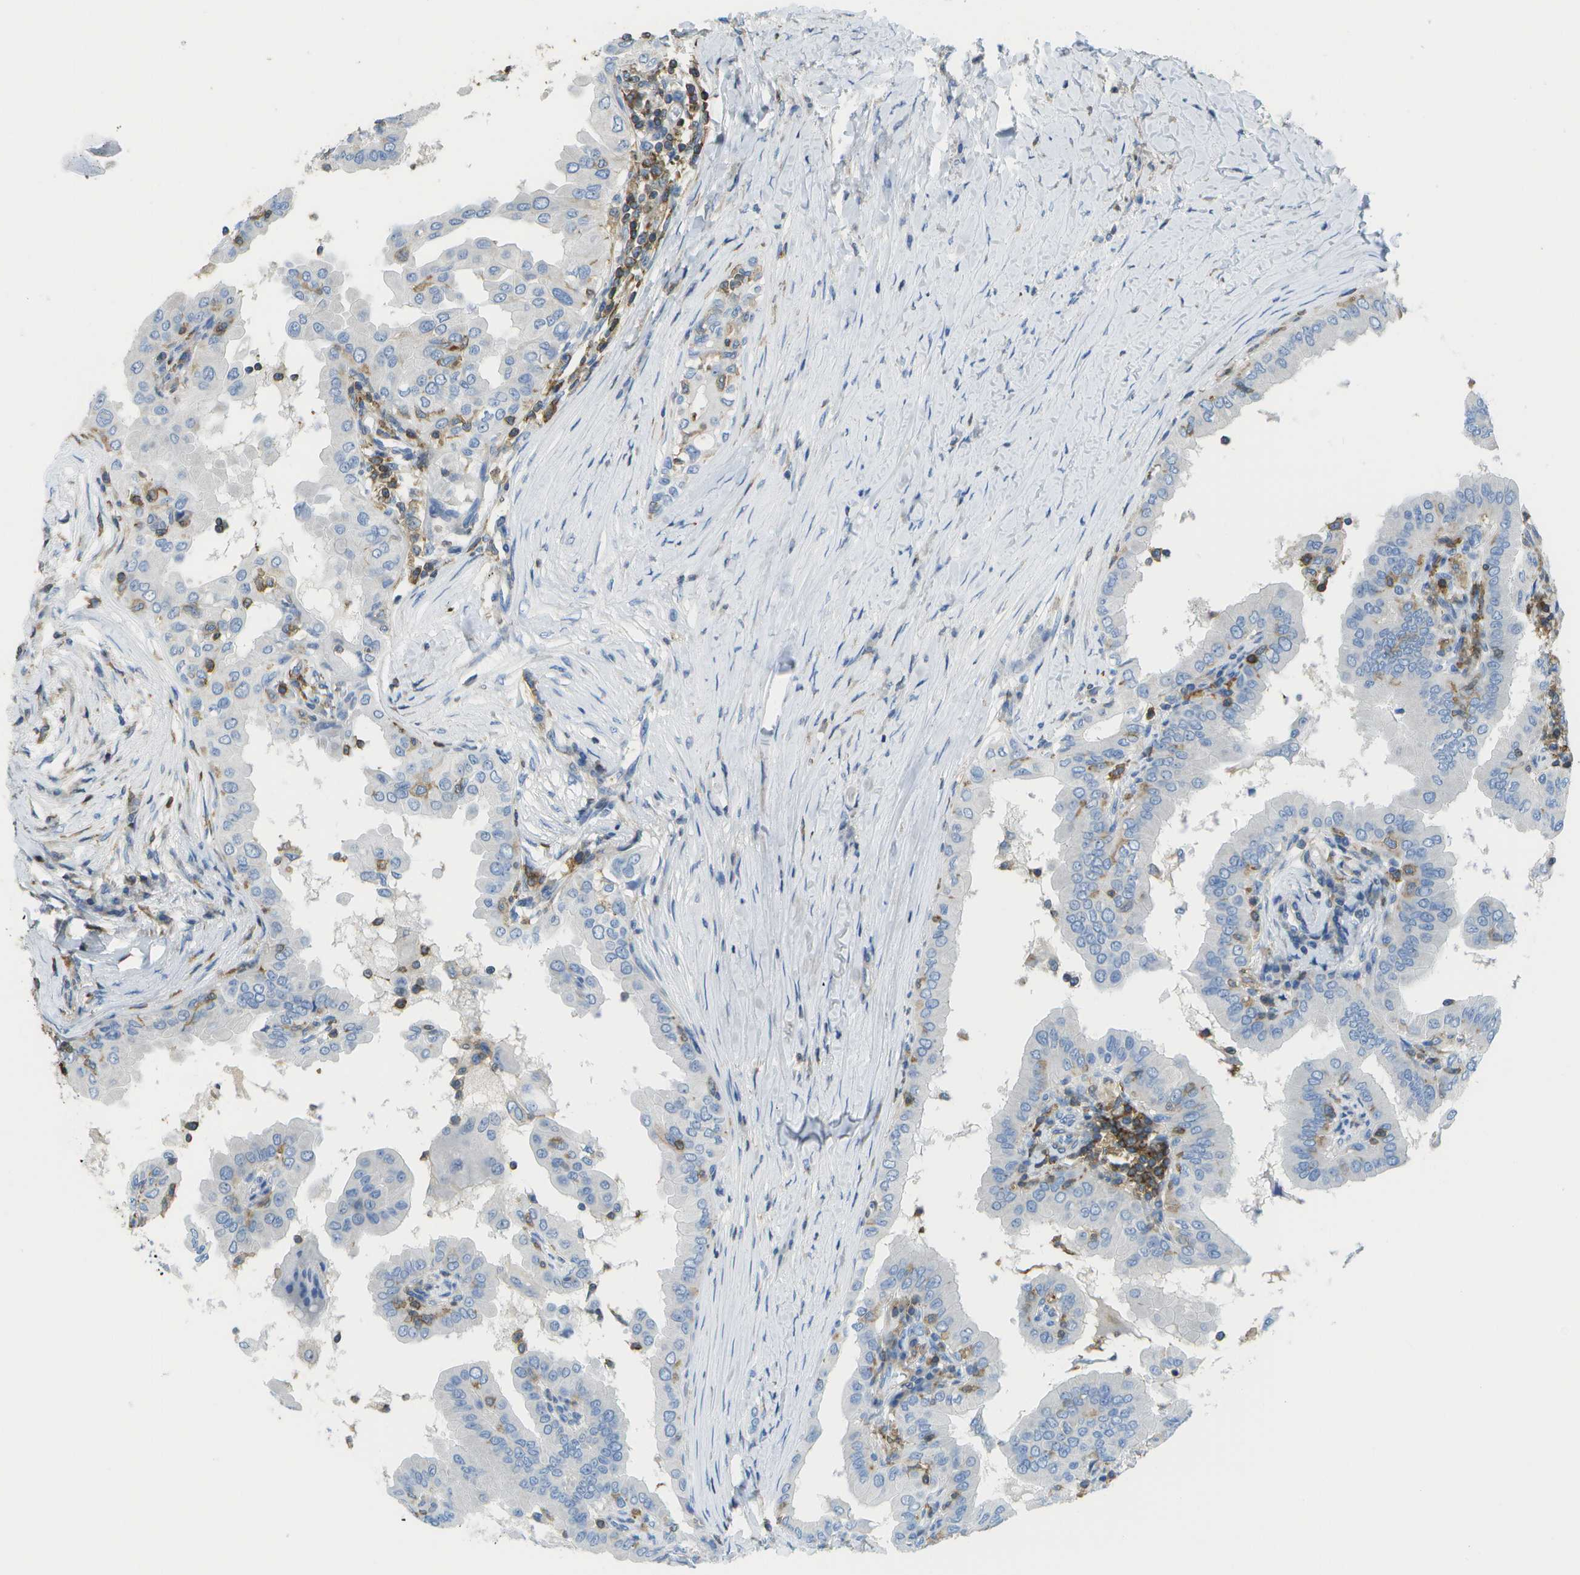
{"staining": {"intensity": "negative", "quantity": "none", "location": "none"}, "tissue": "thyroid cancer", "cell_type": "Tumor cells", "image_type": "cancer", "snomed": [{"axis": "morphology", "description": "Papillary adenocarcinoma, NOS"}, {"axis": "topography", "description": "Thyroid gland"}], "caption": "Tumor cells show no significant protein positivity in papillary adenocarcinoma (thyroid). The staining was performed using DAB to visualize the protein expression in brown, while the nuclei were stained in blue with hematoxylin (Magnification: 20x).", "gene": "RCSD1", "patient": {"sex": "male", "age": 33}}